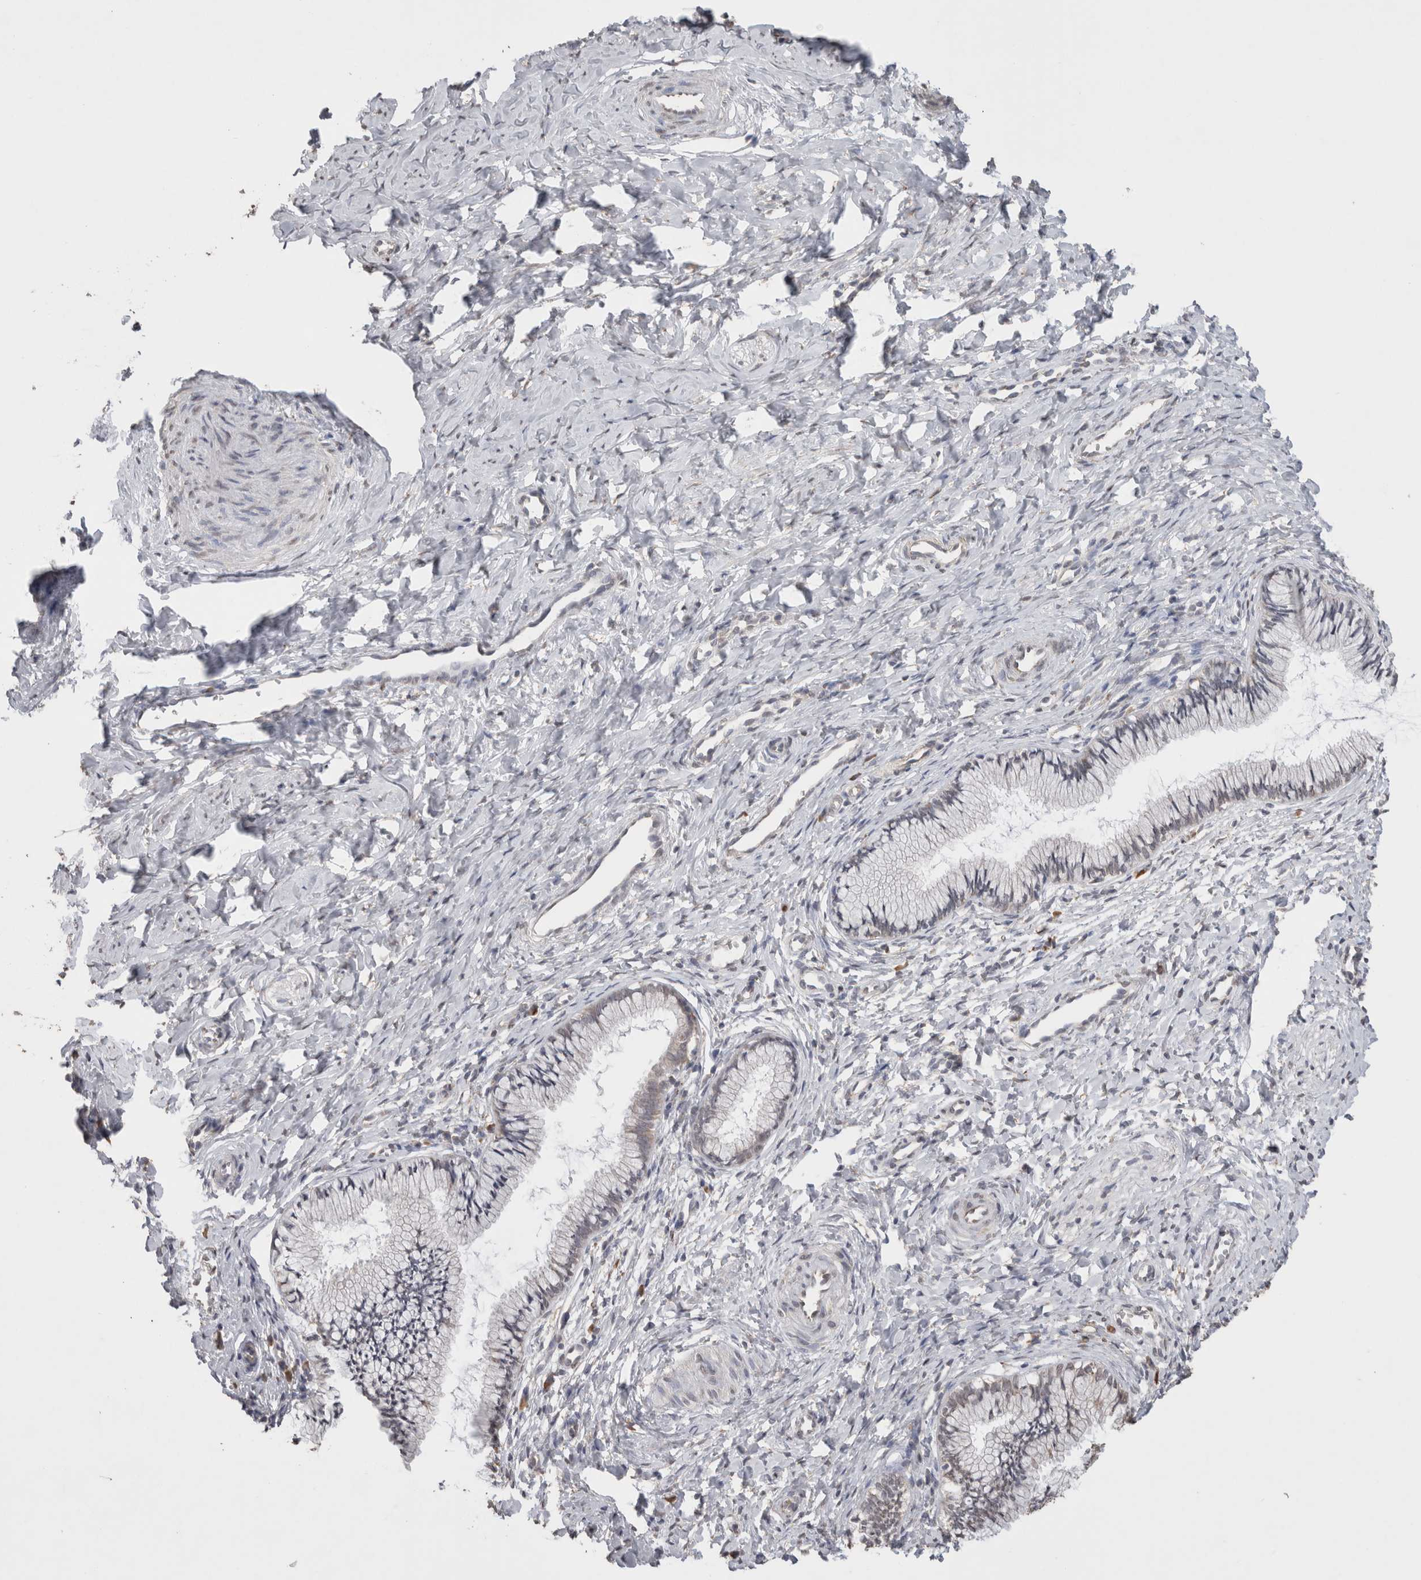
{"staining": {"intensity": "weak", "quantity": "<25%", "location": "cytoplasmic/membranous"}, "tissue": "cervix", "cell_type": "Glandular cells", "image_type": "normal", "snomed": [{"axis": "morphology", "description": "Normal tissue, NOS"}, {"axis": "topography", "description": "Cervix"}], "caption": "IHC image of unremarkable cervix stained for a protein (brown), which reveals no staining in glandular cells.", "gene": "NOMO1", "patient": {"sex": "female", "age": 27}}